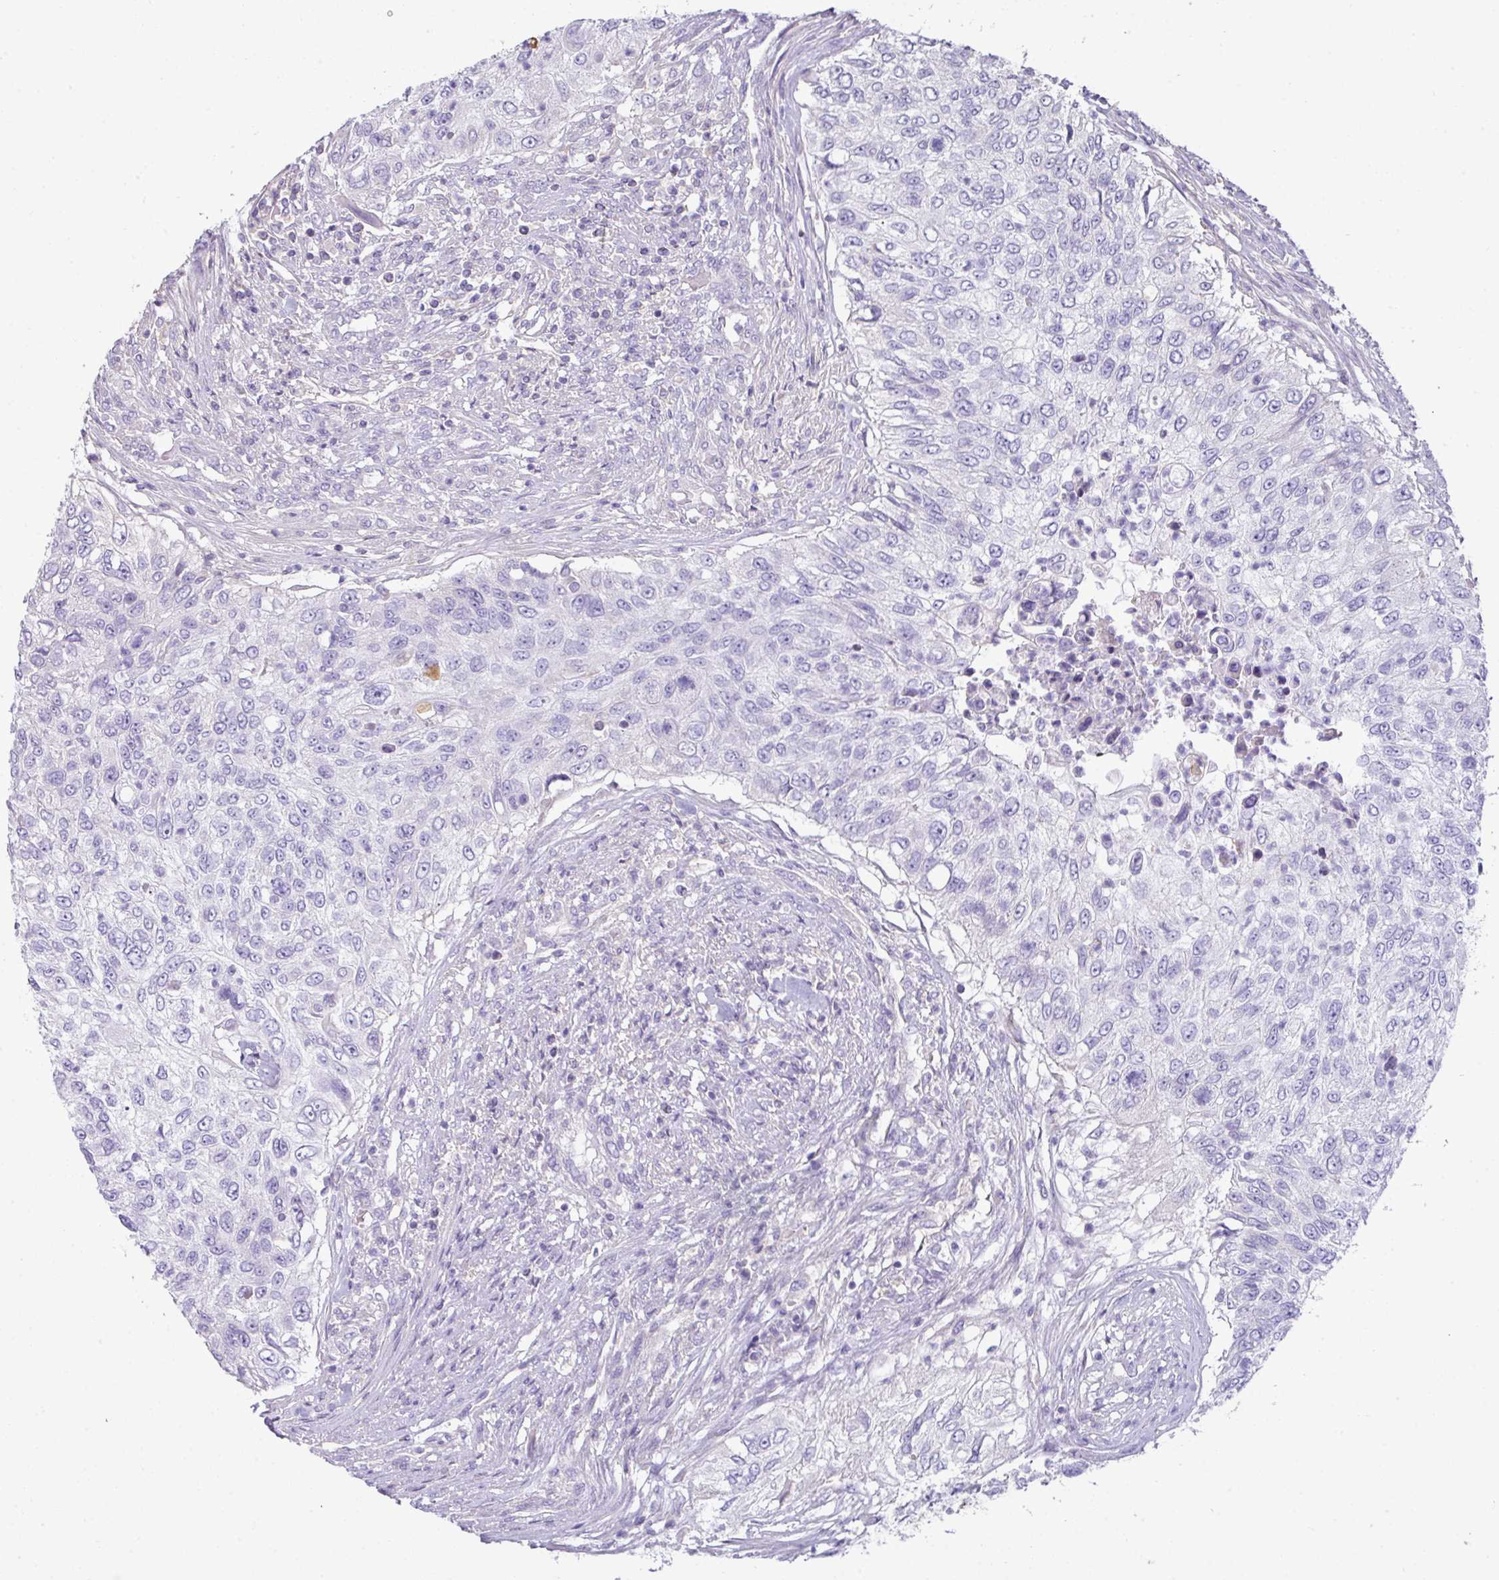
{"staining": {"intensity": "negative", "quantity": "none", "location": "none"}, "tissue": "urothelial cancer", "cell_type": "Tumor cells", "image_type": "cancer", "snomed": [{"axis": "morphology", "description": "Urothelial carcinoma, High grade"}, {"axis": "topography", "description": "Urinary bladder"}], "caption": "High-grade urothelial carcinoma was stained to show a protein in brown. There is no significant staining in tumor cells.", "gene": "OR6C6", "patient": {"sex": "female", "age": 60}}